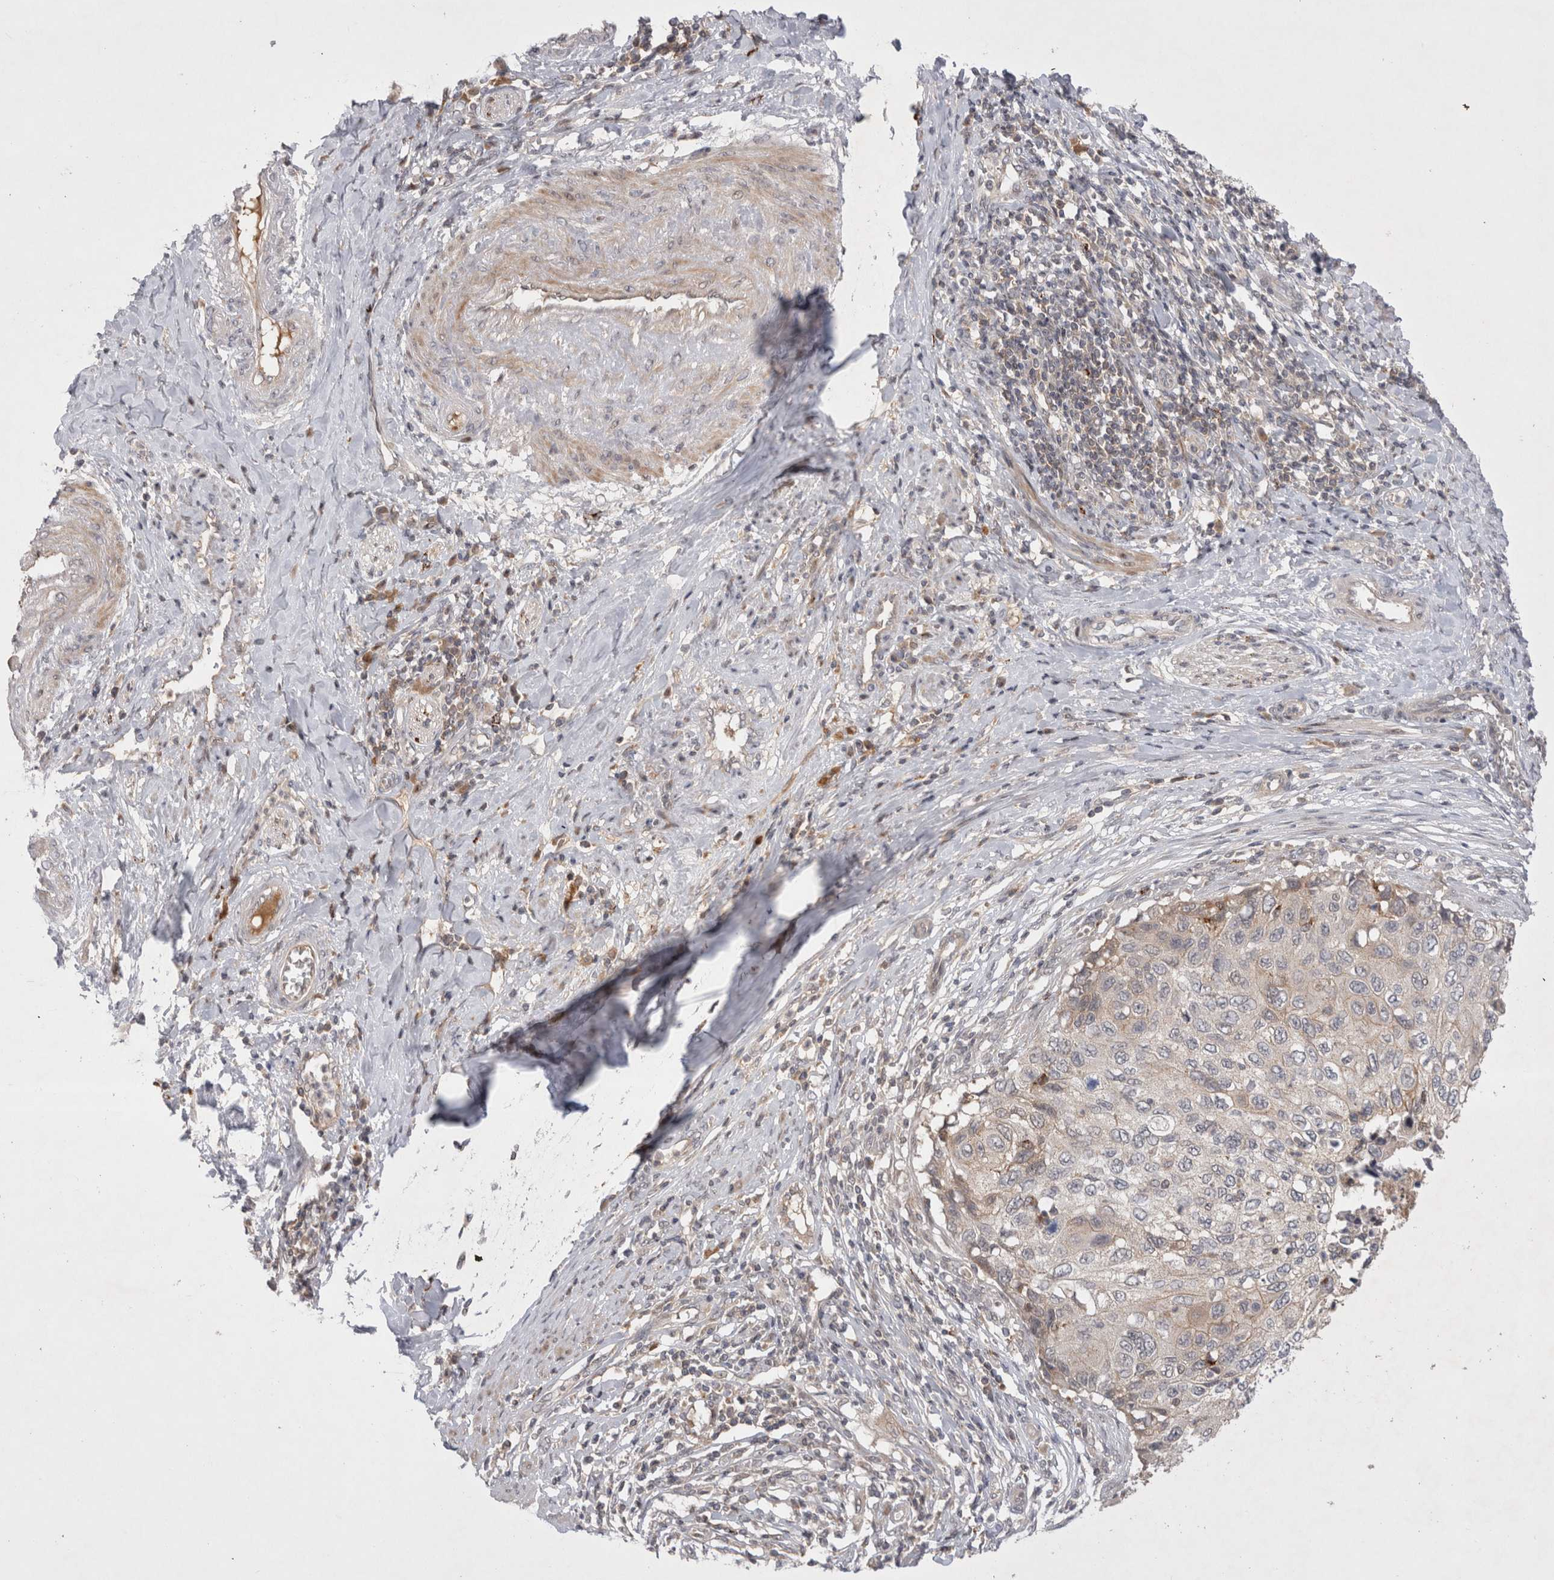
{"staining": {"intensity": "negative", "quantity": "none", "location": "none"}, "tissue": "cervical cancer", "cell_type": "Tumor cells", "image_type": "cancer", "snomed": [{"axis": "morphology", "description": "Squamous cell carcinoma, NOS"}, {"axis": "topography", "description": "Cervix"}], "caption": "This is an immunohistochemistry (IHC) image of human squamous cell carcinoma (cervical). There is no positivity in tumor cells.", "gene": "PLEKHM1", "patient": {"sex": "female", "age": 70}}